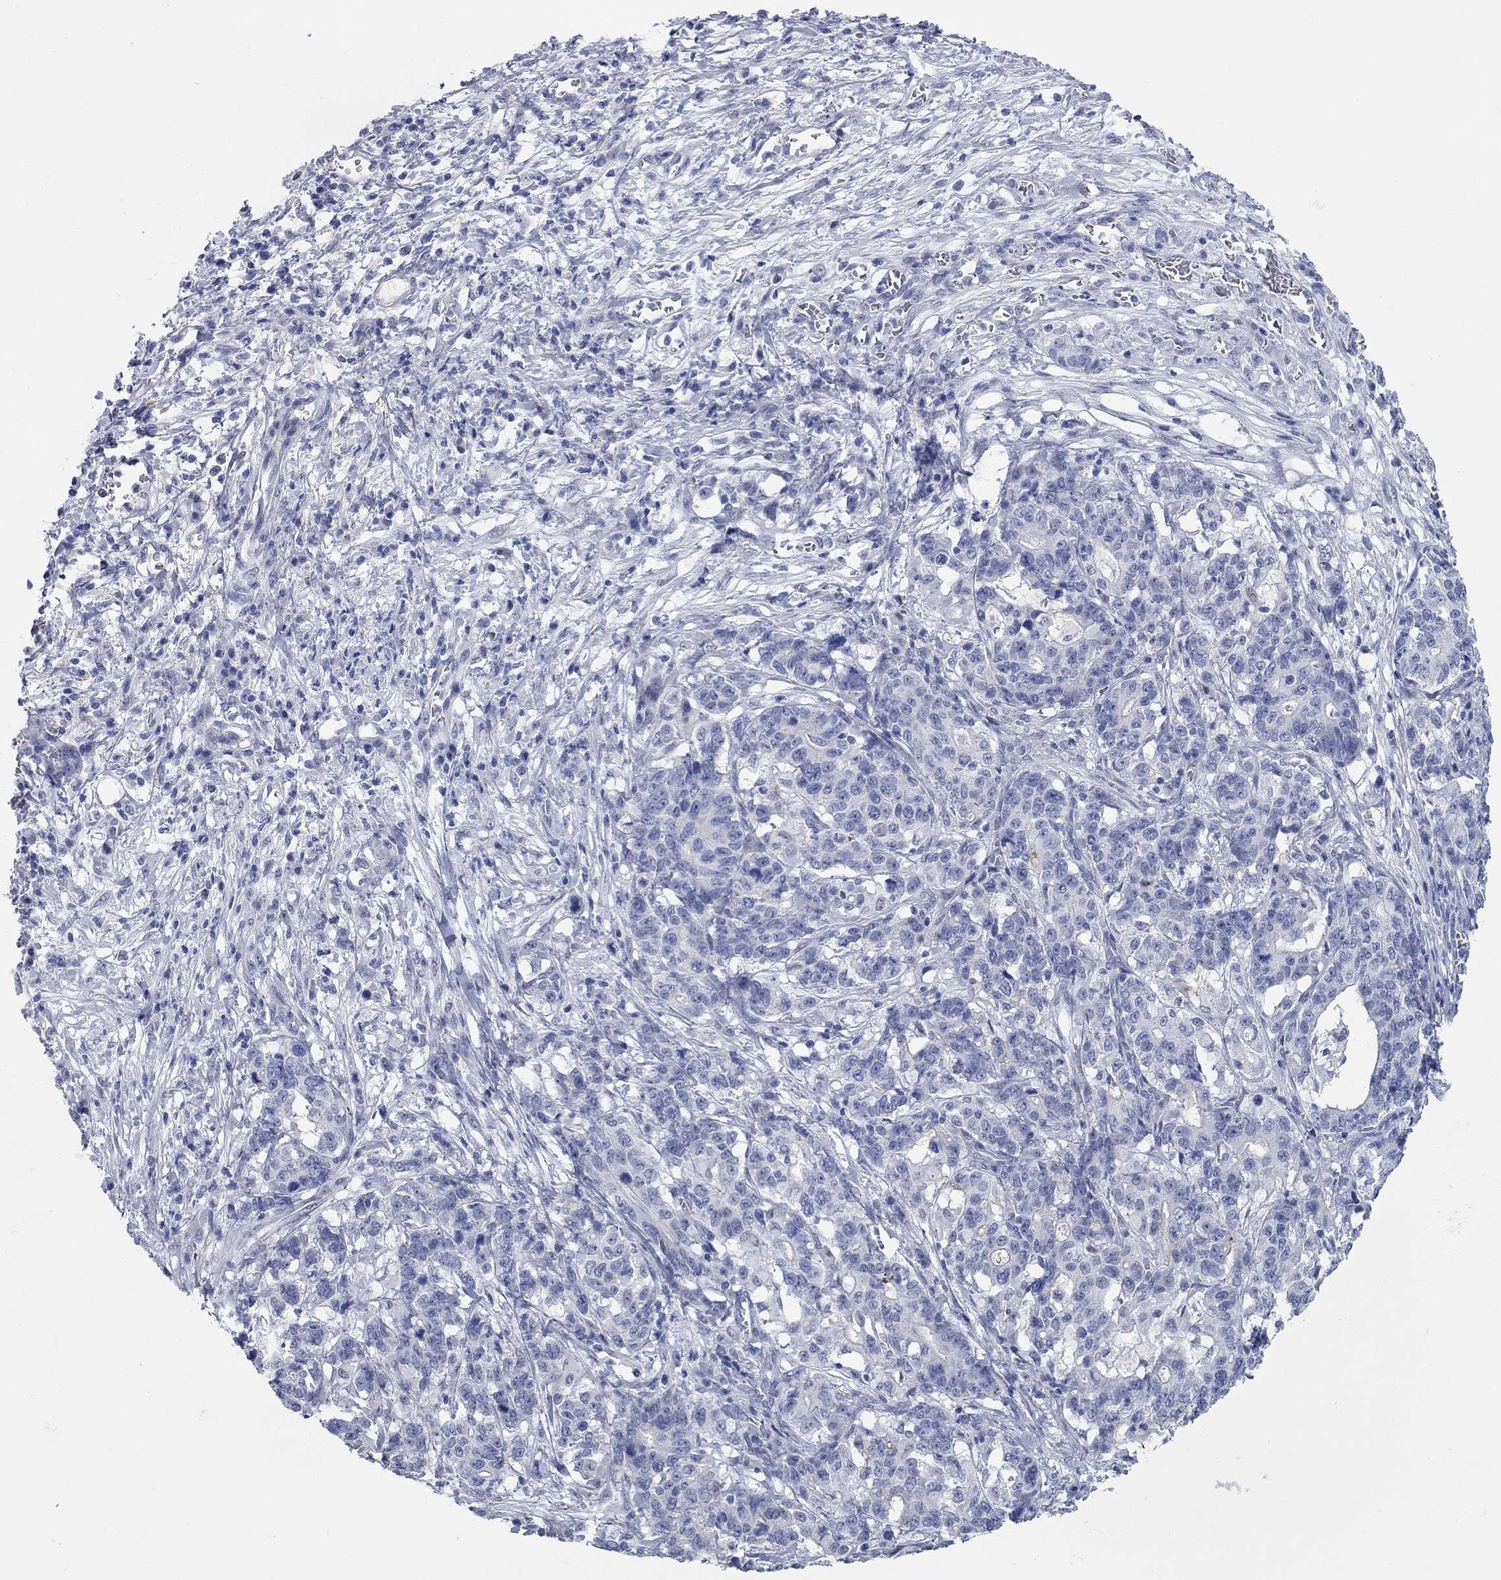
{"staining": {"intensity": "negative", "quantity": "none", "location": "none"}, "tissue": "stomach cancer", "cell_type": "Tumor cells", "image_type": "cancer", "snomed": [{"axis": "morphology", "description": "Normal tissue, NOS"}, {"axis": "morphology", "description": "Adenocarcinoma, NOS"}, {"axis": "topography", "description": "Stomach"}], "caption": "Immunohistochemistry (IHC) histopathology image of human stomach adenocarcinoma stained for a protein (brown), which reveals no positivity in tumor cells.", "gene": "WASF3", "patient": {"sex": "female", "age": 64}}